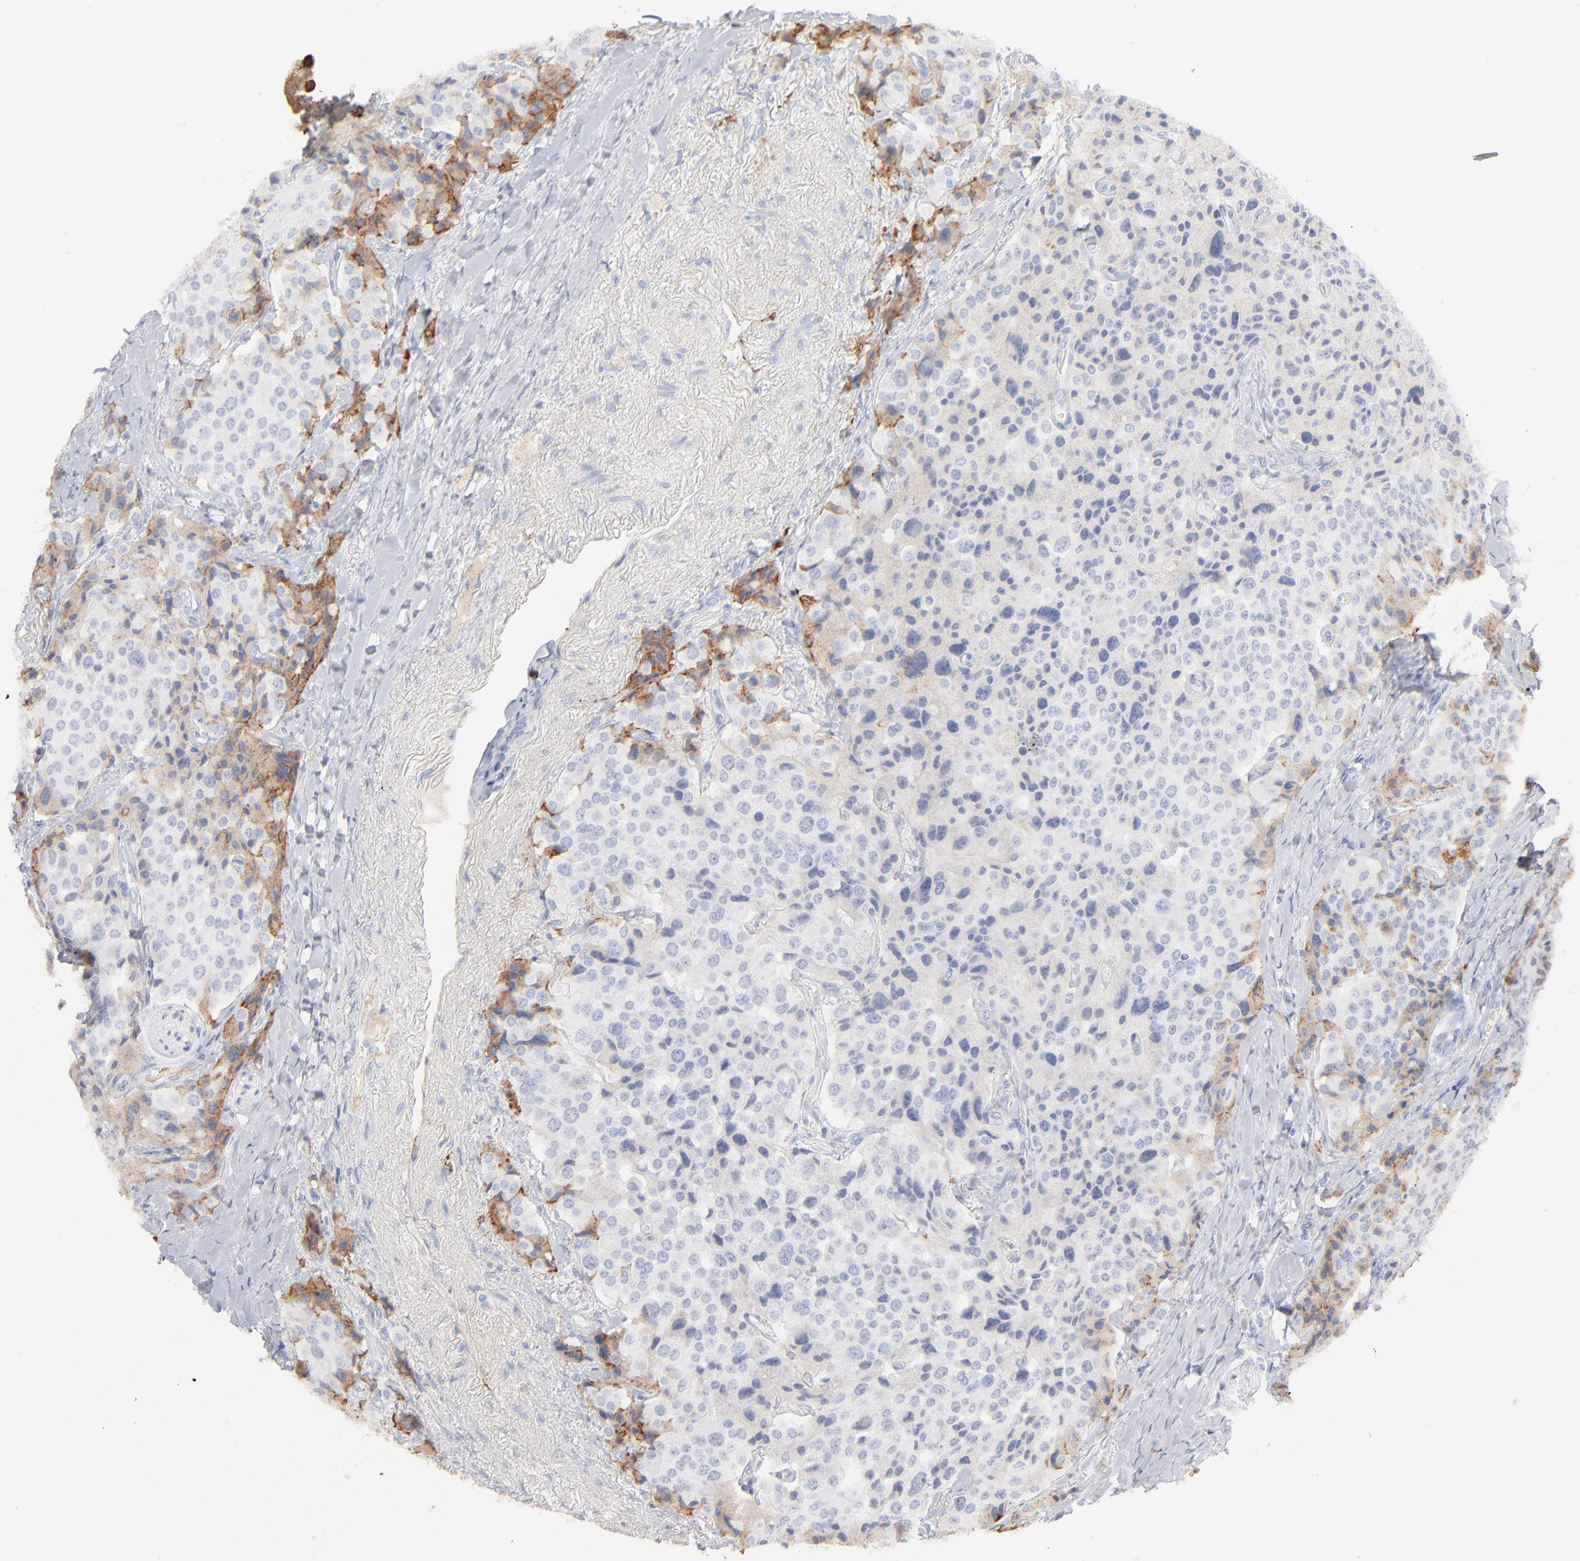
{"staining": {"intensity": "moderate", "quantity": "<25%", "location": "cytoplasmic/membranous"}, "tissue": "carcinoid", "cell_type": "Tumor cells", "image_type": "cancer", "snomed": [{"axis": "morphology", "description": "Carcinoid, malignant, NOS"}, {"axis": "topography", "description": "Colon"}], "caption": "Carcinoid was stained to show a protein in brown. There is low levels of moderate cytoplasmic/membranous expression in about <25% of tumor cells.", "gene": "APOH", "patient": {"sex": "female", "age": 61}}